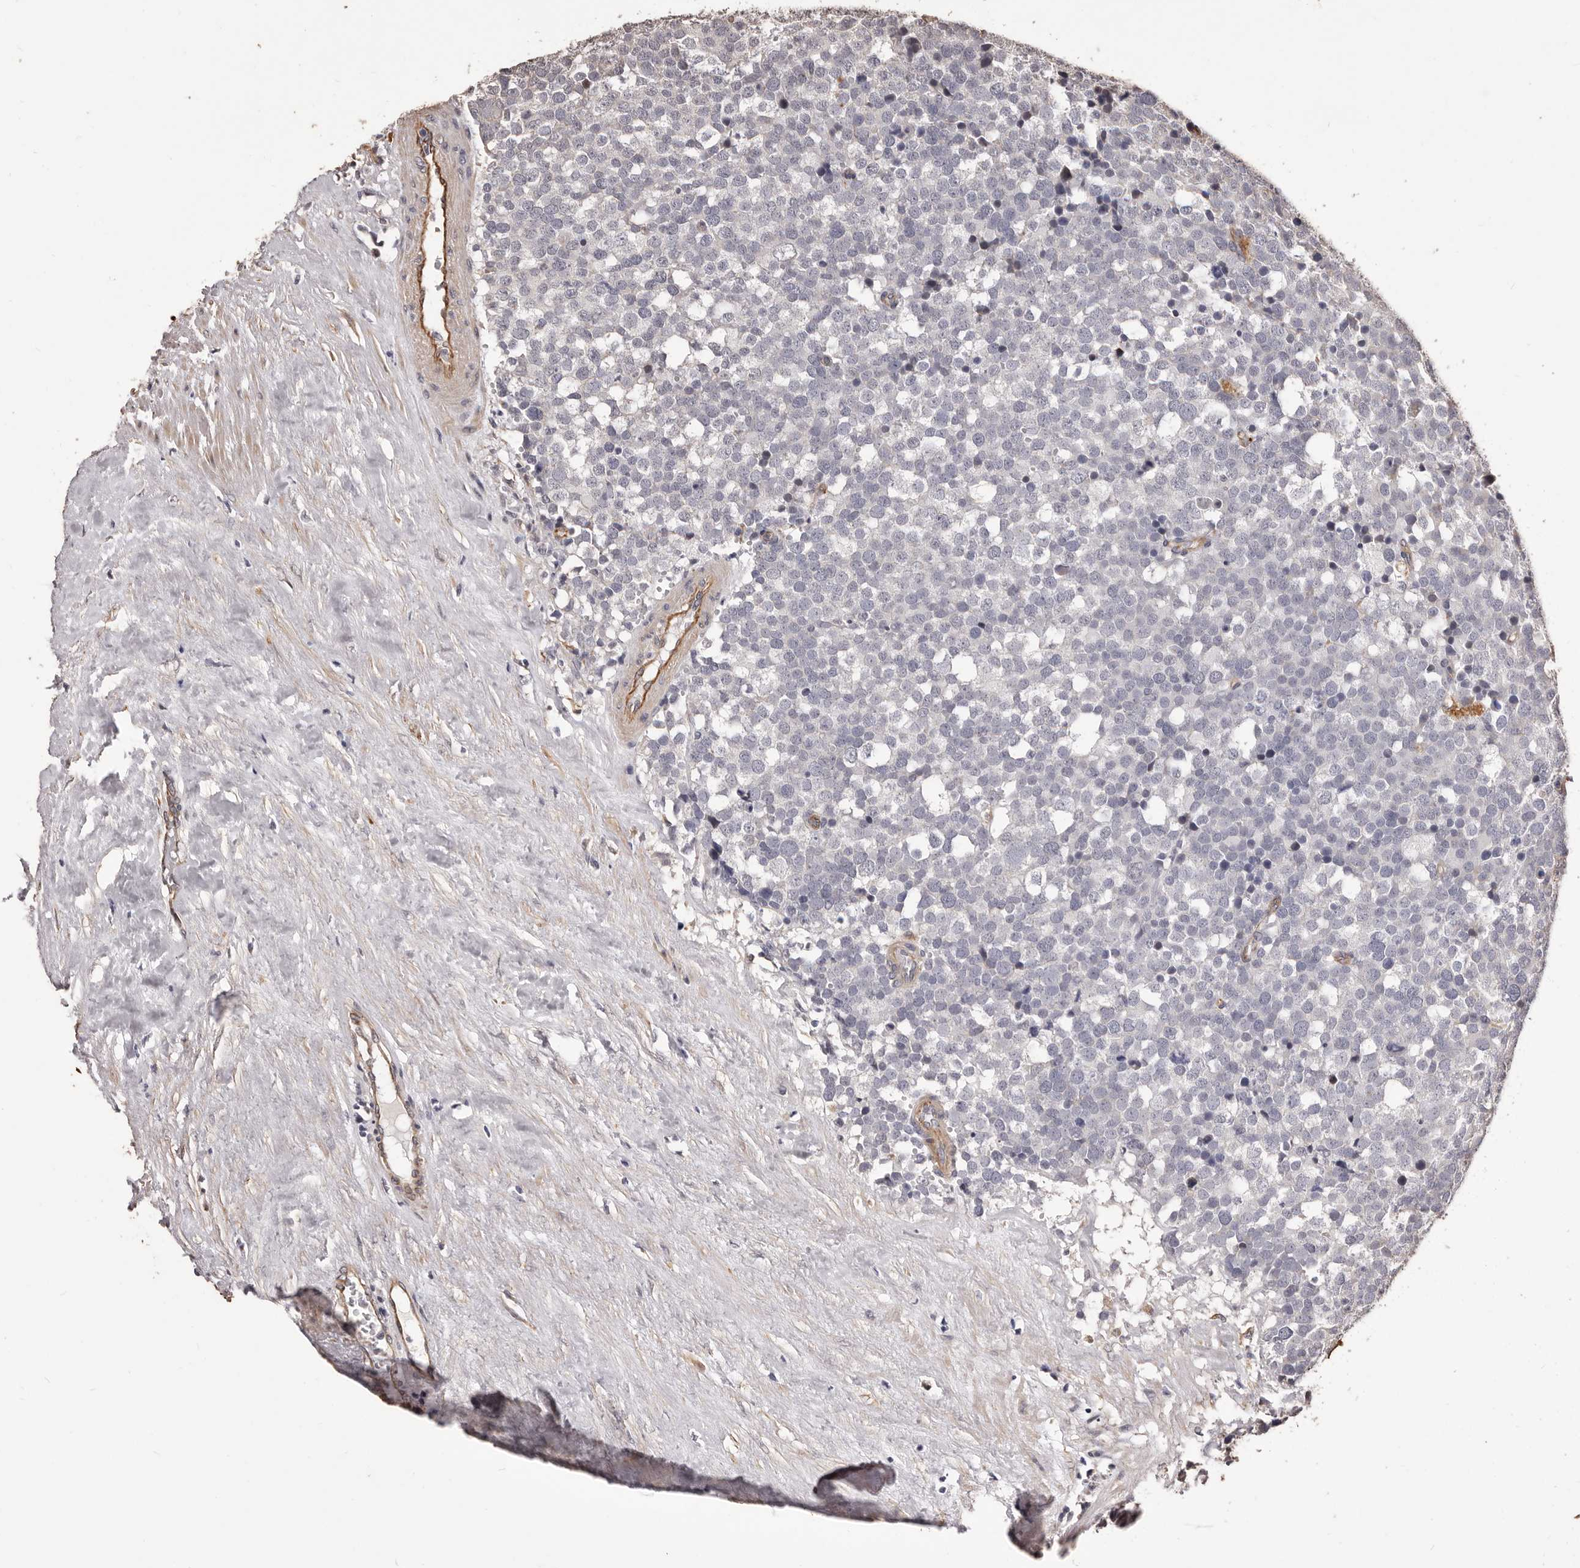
{"staining": {"intensity": "negative", "quantity": "none", "location": "none"}, "tissue": "testis cancer", "cell_type": "Tumor cells", "image_type": "cancer", "snomed": [{"axis": "morphology", "description": "Seminoma, NOS"}, {"axis": "topography", "description": "Testis"}], "caption": "Immunohistochemical staining of human testis cancer (seminoma) demonstrates no significant positivity in tumor cells.", "gene": "ALPK1", "patient": {"sex": "male", "age": 71}}